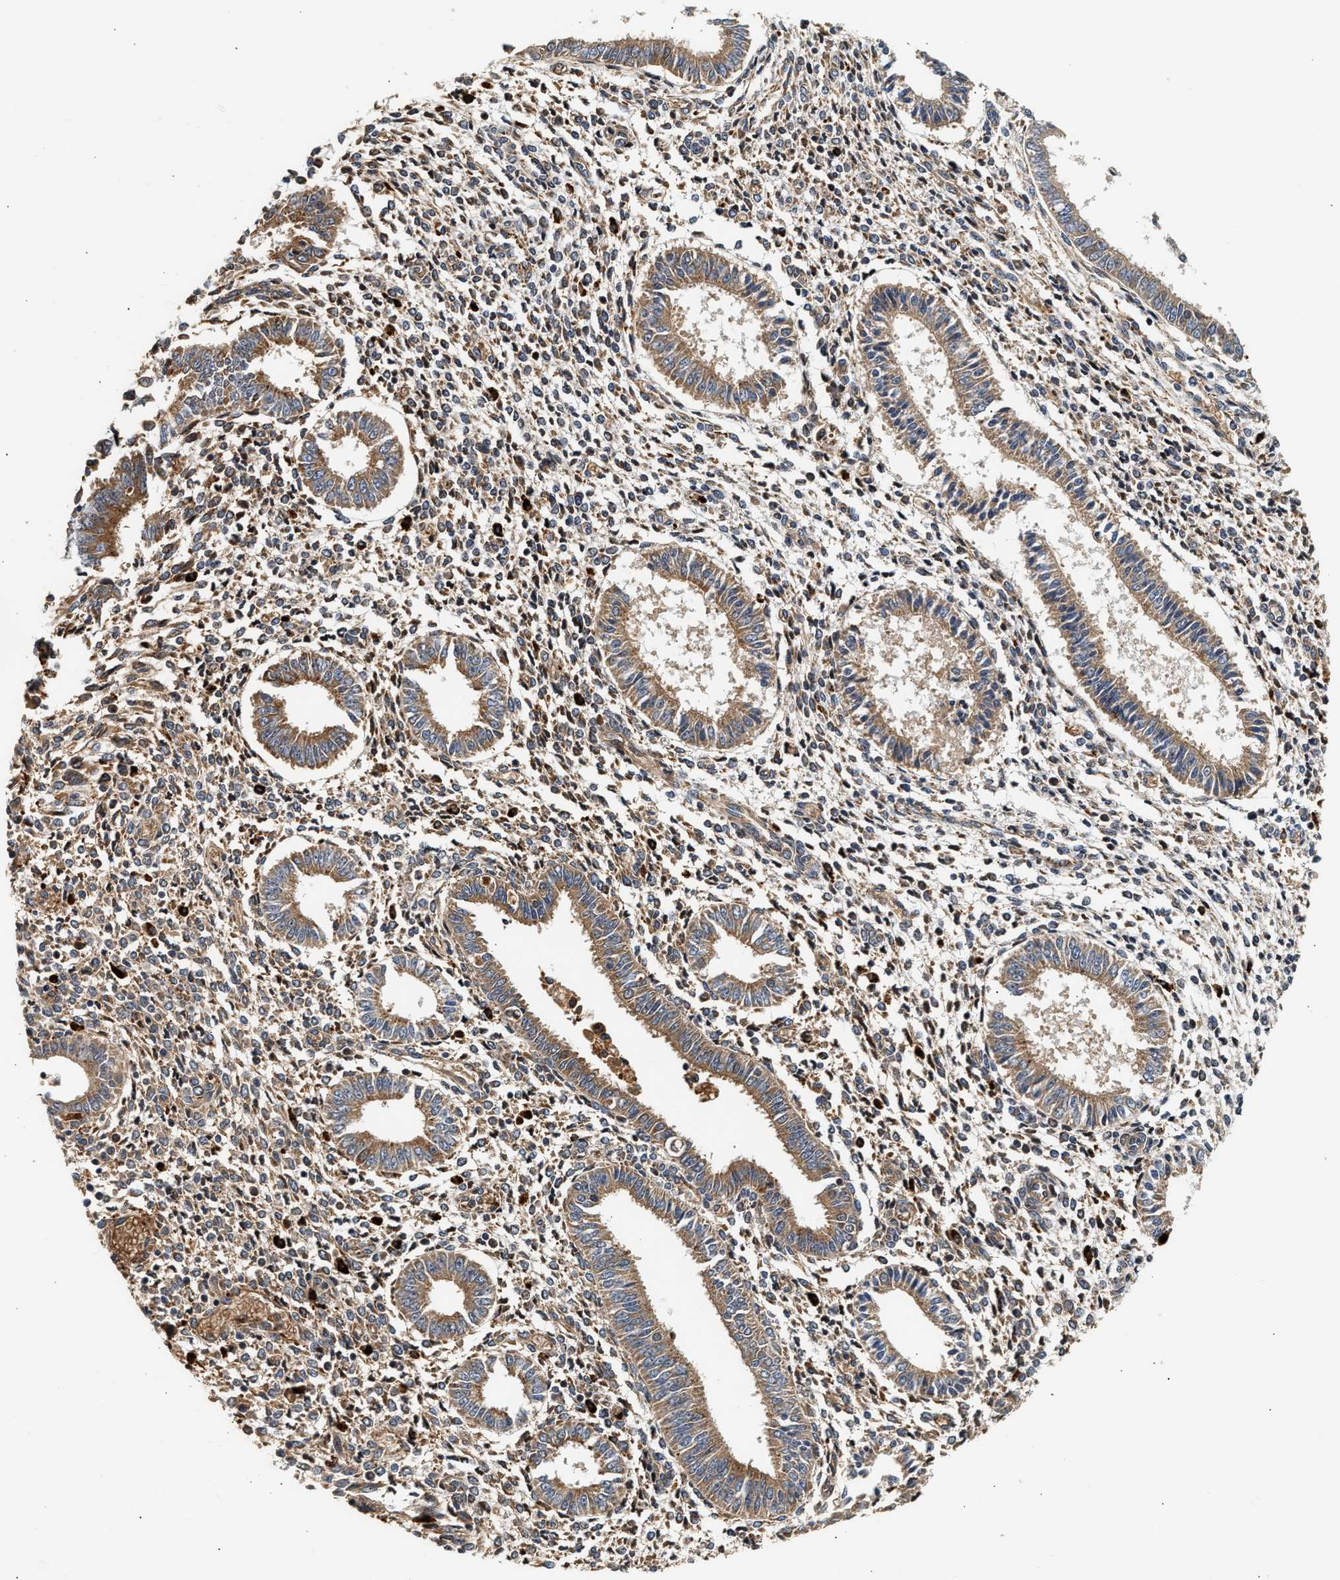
{"staining": {"intensity": "moderate", "quantity": "<25%", "location": "cytoplasmic/membranous"}, "tissue": "endometrium", "cell_type": "Cells in endometrial stroma", "image_type": "normal", "snomed": [{"axis": "morphology", "description": "Normal tissue, NOS"}, {"axis": "topography", "description": "Endometrium"}], "caption": "High-magnification brightfield microscopy of unremarkable endometrium stained with DAB (3,3'-diaminobenzidine) (brown) and counterstained with hematoxylin (blue). cells in endometrial stroma exhibit moderate cytoplasmic/membranous positivity is appreciated in approximately<25% of cells.", "gene": "PLD3", "patient": {"sex": "female", "age": 35}}